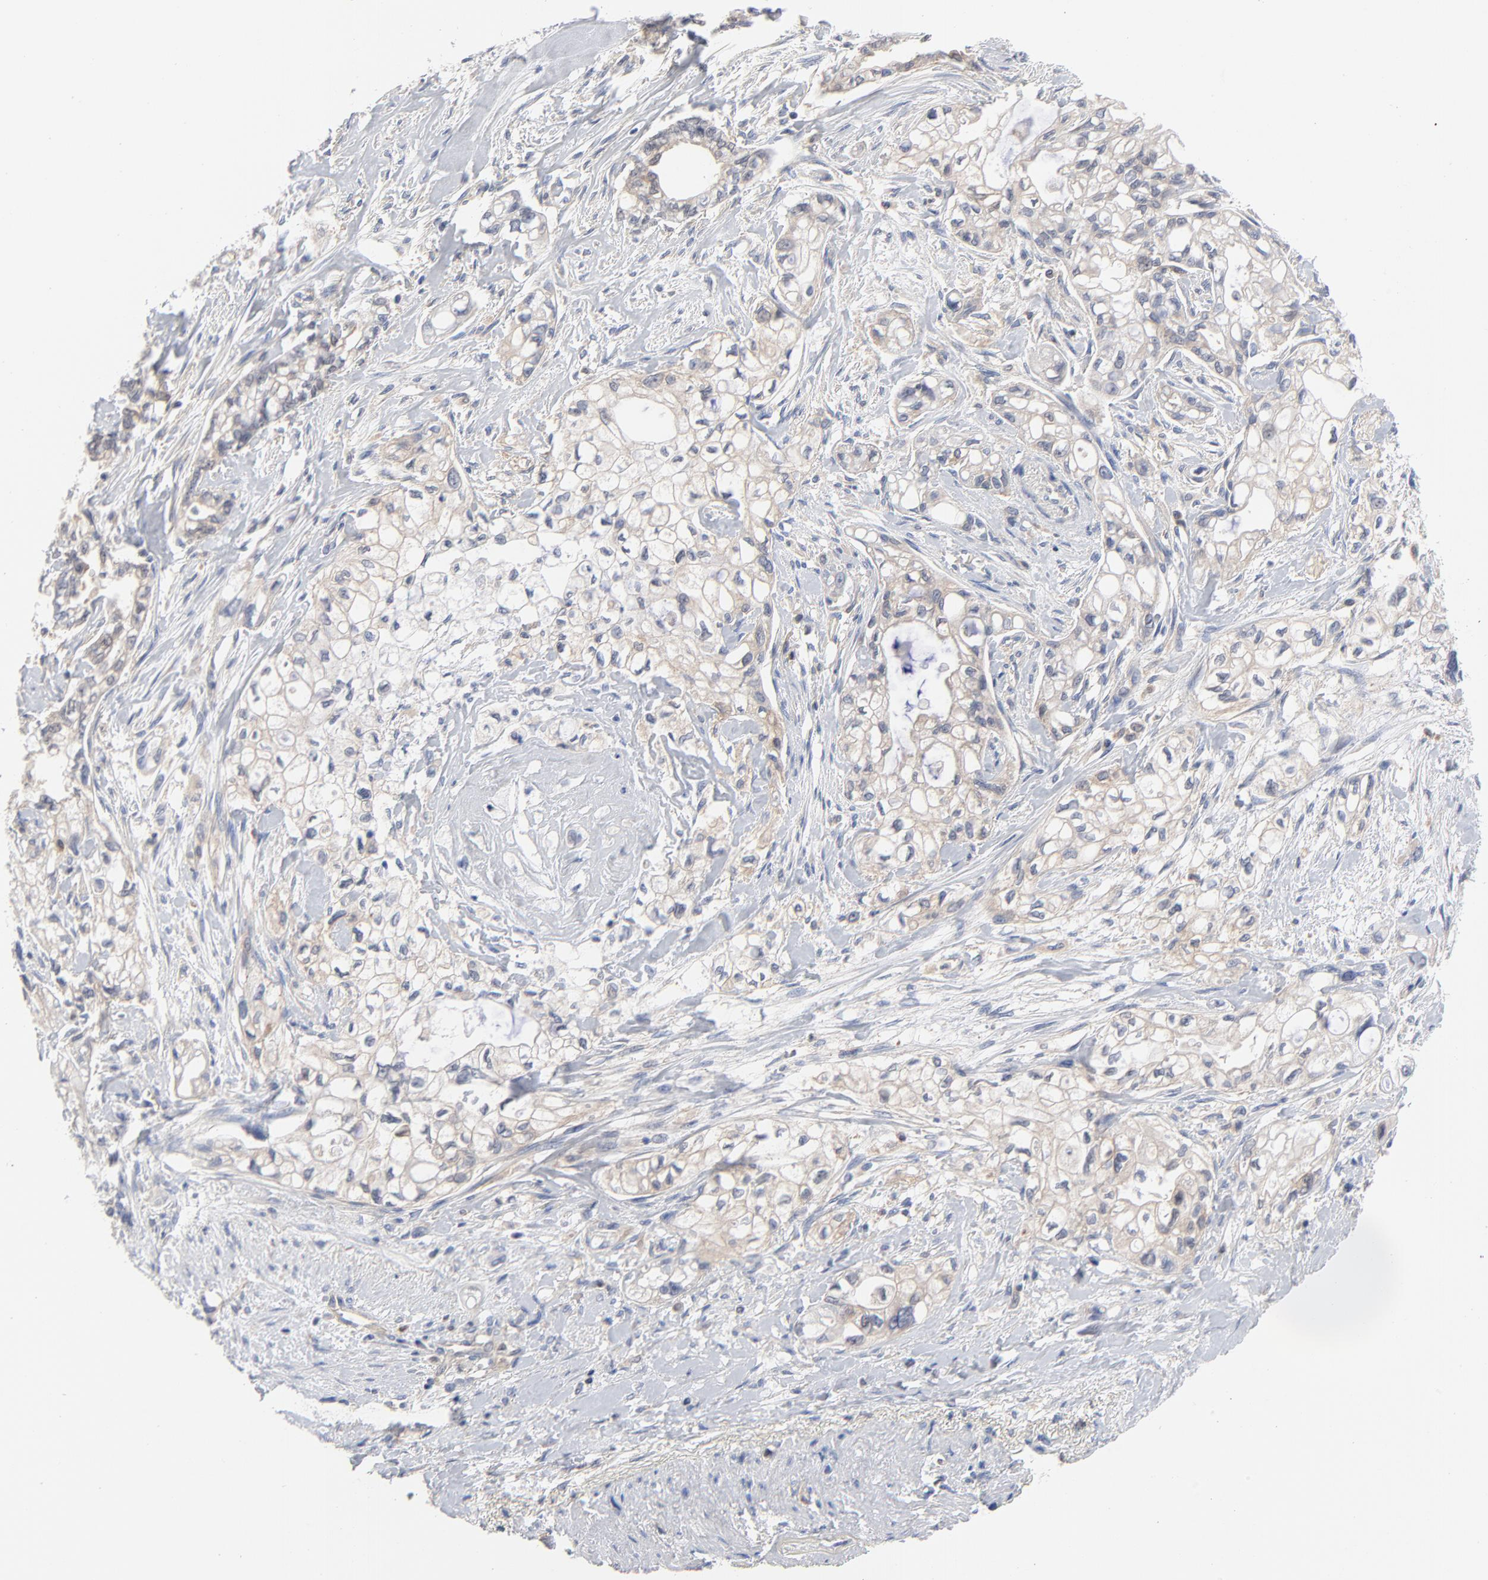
{"staining": {"intensity": "weak", "quantity": "<25%", "location": "cytoplasmic/membranous"}, "tissue": "pancreatic cancer", "cell_type": "Tumor cells", "image_type": "cancer", "snomed": [{"axis": "morphology", "description": "Normal tissue, NOS"}, {"axis": "topography", "description": "Pancreas"}], "caption": "The micrograph exhibits no significant staining in tumor cells of pancreatic cancer.", "gene": "CAB39L", "patient": {"sex": "male", "age": 42}}